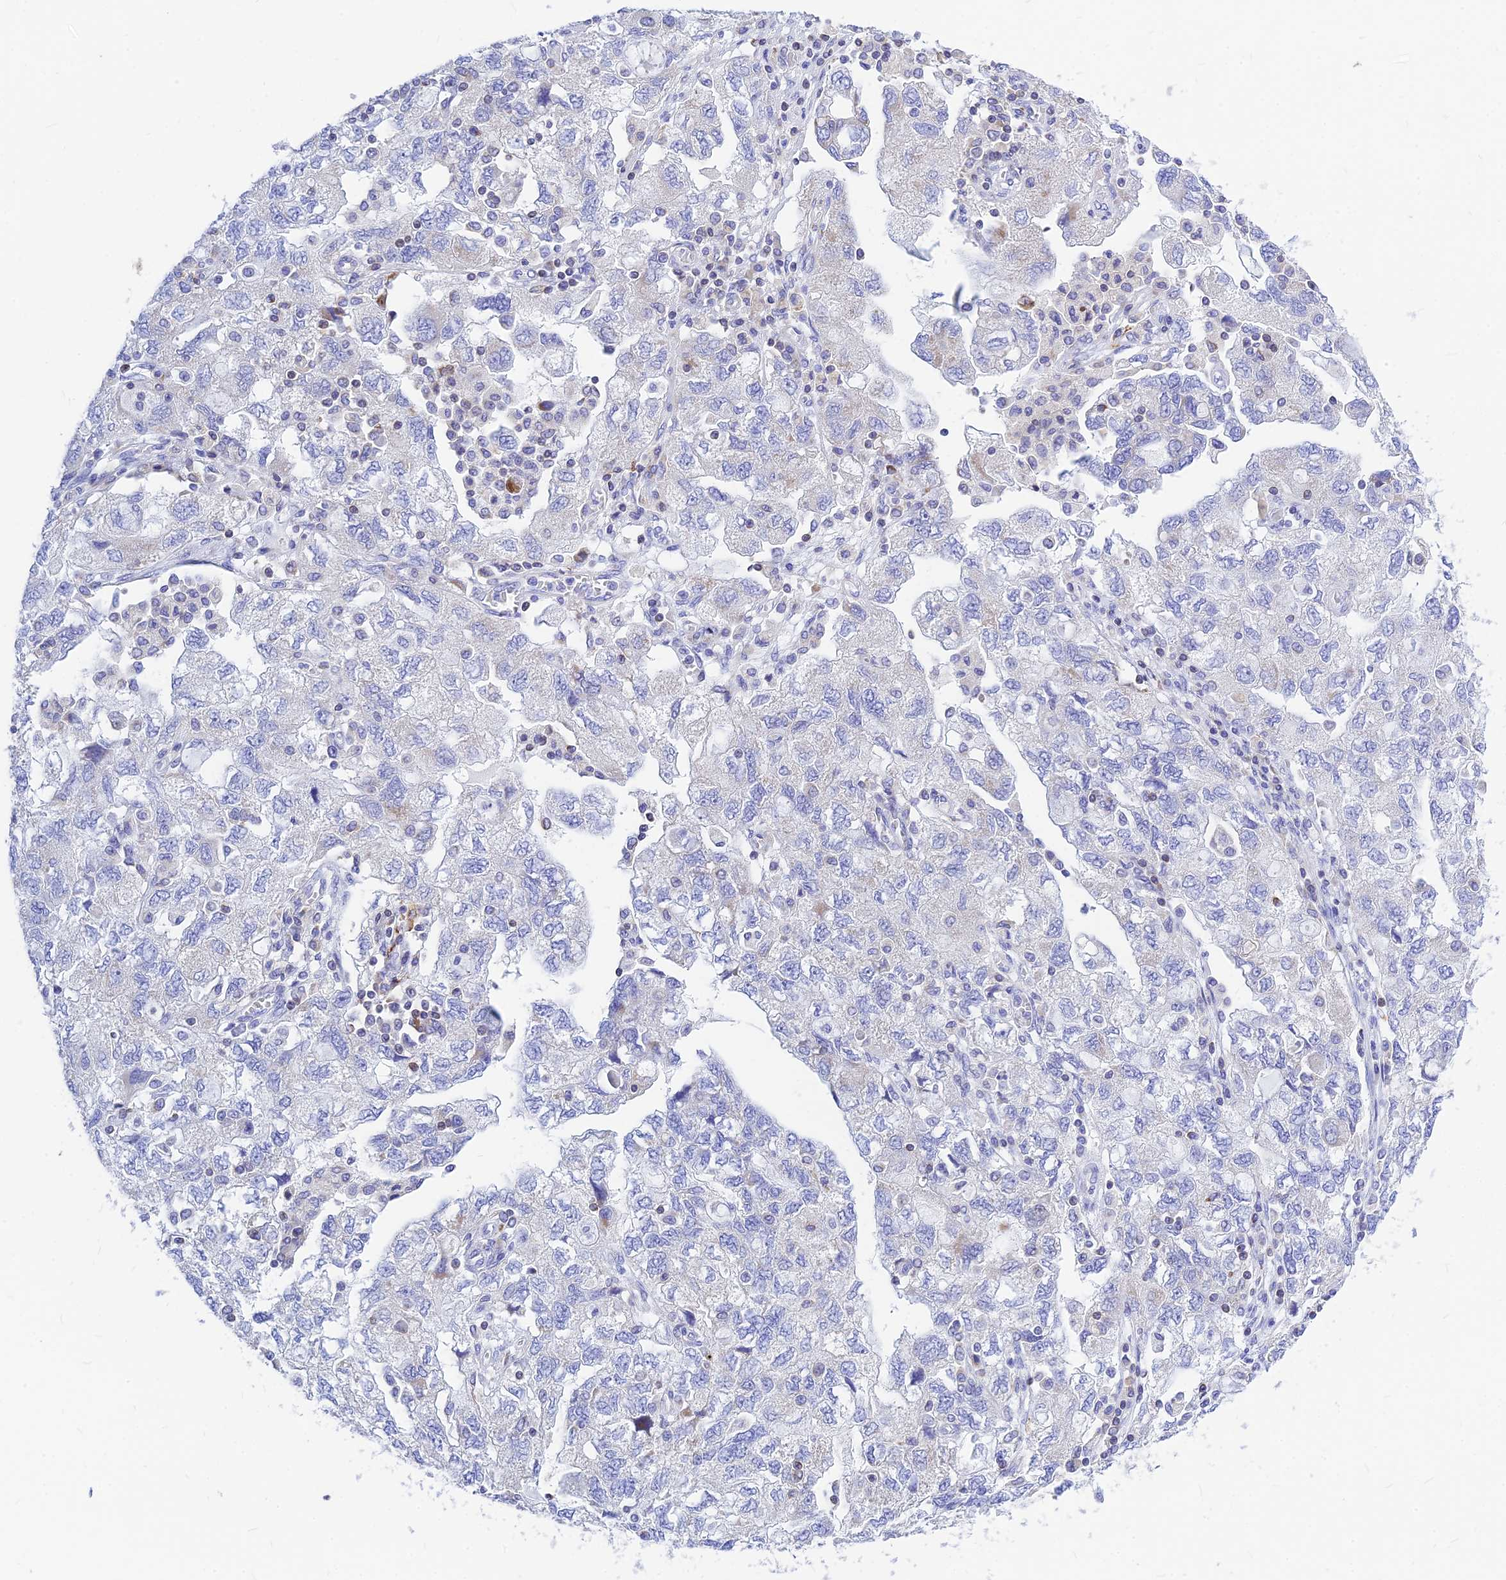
{"staining": {"intensity": "negative", "quantity": "none", "location": "none"}, "tissue": "ovarian cancer", "cell_type": "Tumor cells", "image_type": "cancer", "snomed": [{"axis": "morphology", "description": "Carcinoma, NOS"}, {"axis": "morphology", "description": "Cystadenocarcinoma, serous, NOS"}, {"axis": "topography", "description": "Ovary"}], "caption": "Ovarian cancer stained for a protein using immunohistochemistry reveals no positivity tumor cells.", "gene": "CNOT6", "patient": {"sex": "female", "age": 69}}